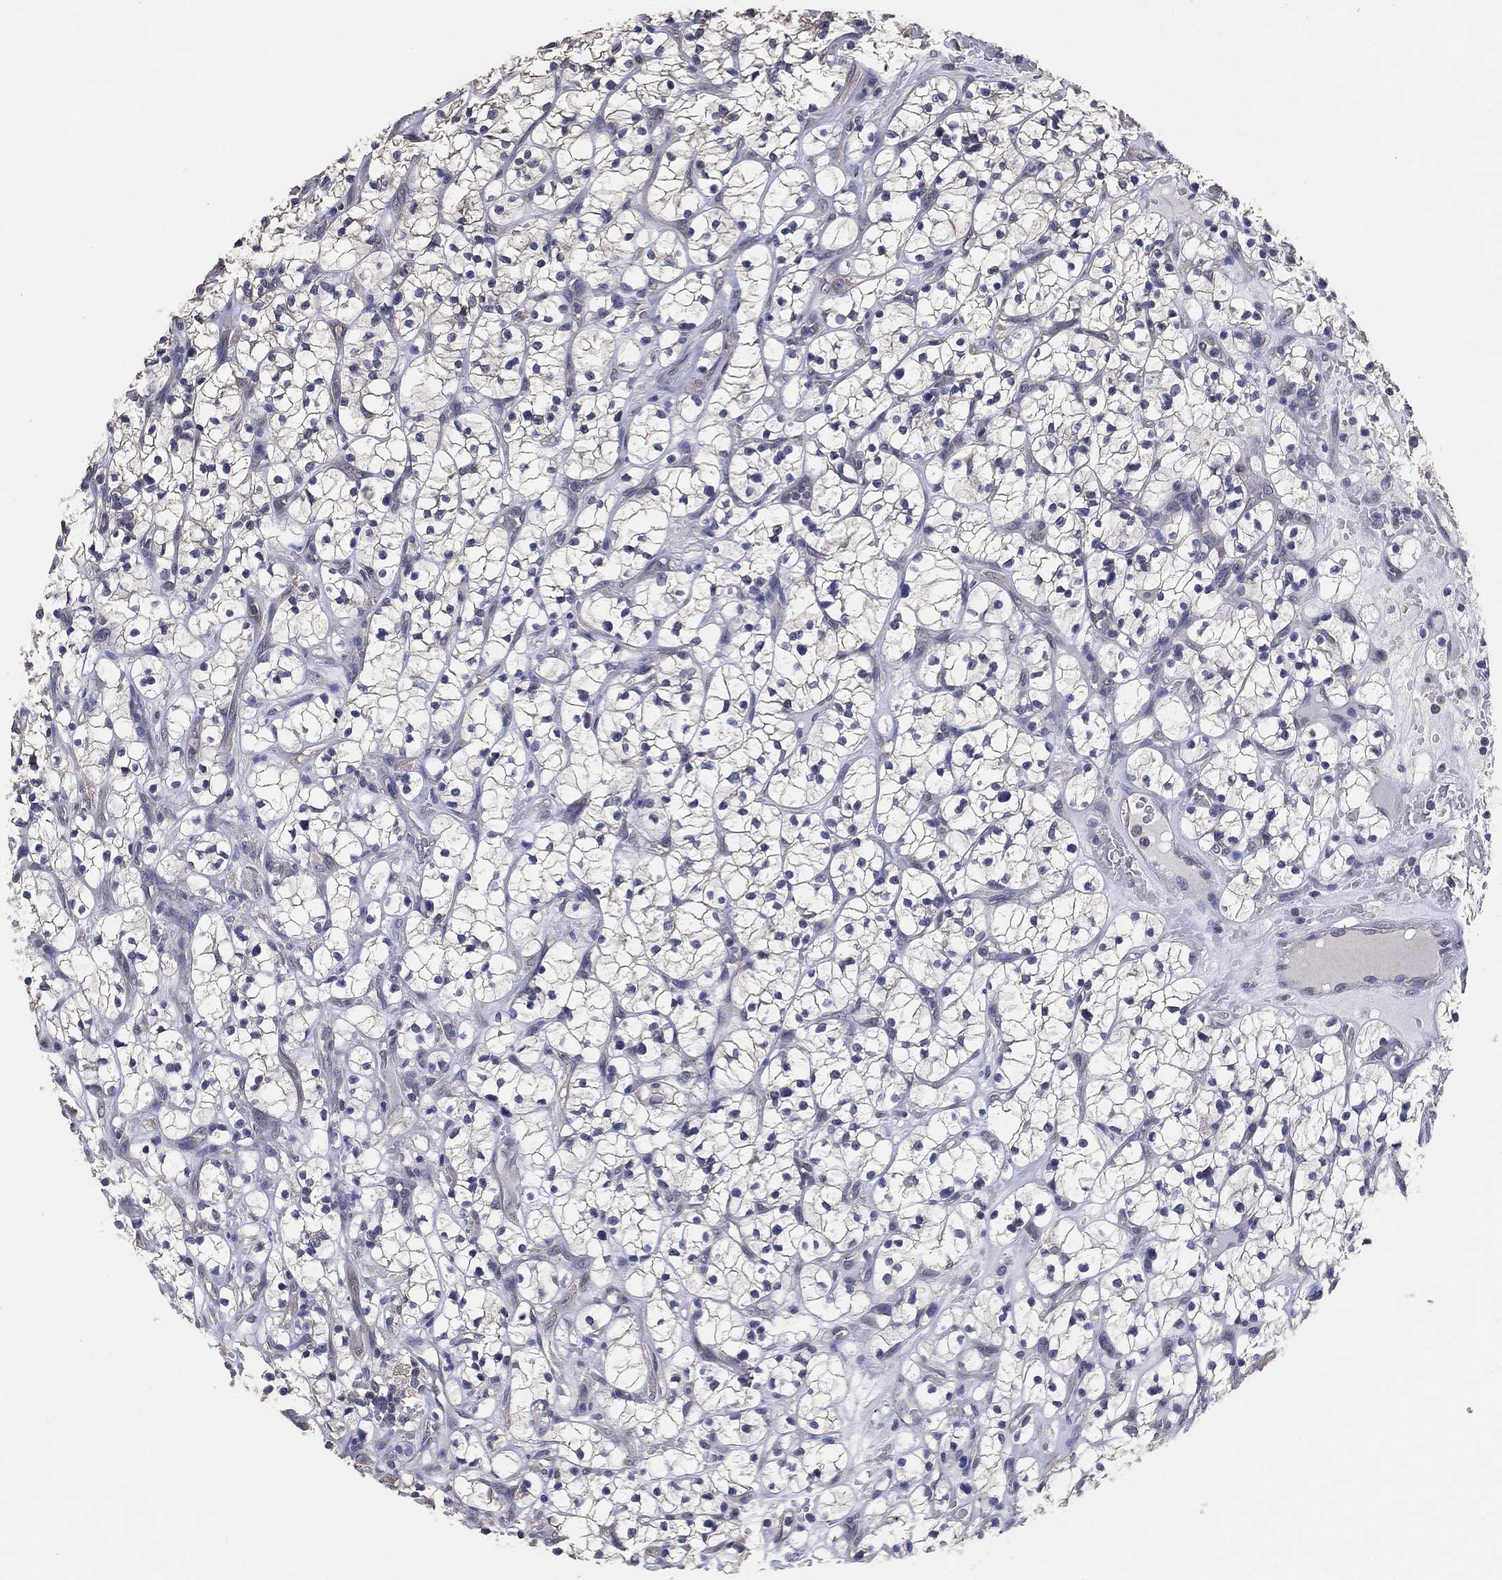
{"staining": {"intensity": "negative", "quantity": "none", "location": "none"}, "tissue": "renal cancer", "cell_type": "Tumor cells", "image_type": "cancer", "snomed": [{"axis": "morphology", "description": "Adenocarcinoma, NOS"}, {"axis": "topography", "description": "Kidney"}], "caption": "Immunohistochemistry micrograph of neoplastic tissue: human adenocarcinoma (renal) stained with DAB demonstrates no significant protein expression in tumor cells. (DAB (3,3'-diaminobenzidine) immunohistochemistry (IHC) with hematoxylin counter stain).", "gene": "KLK5", "patient": {"sex": "female", "age": 64}}